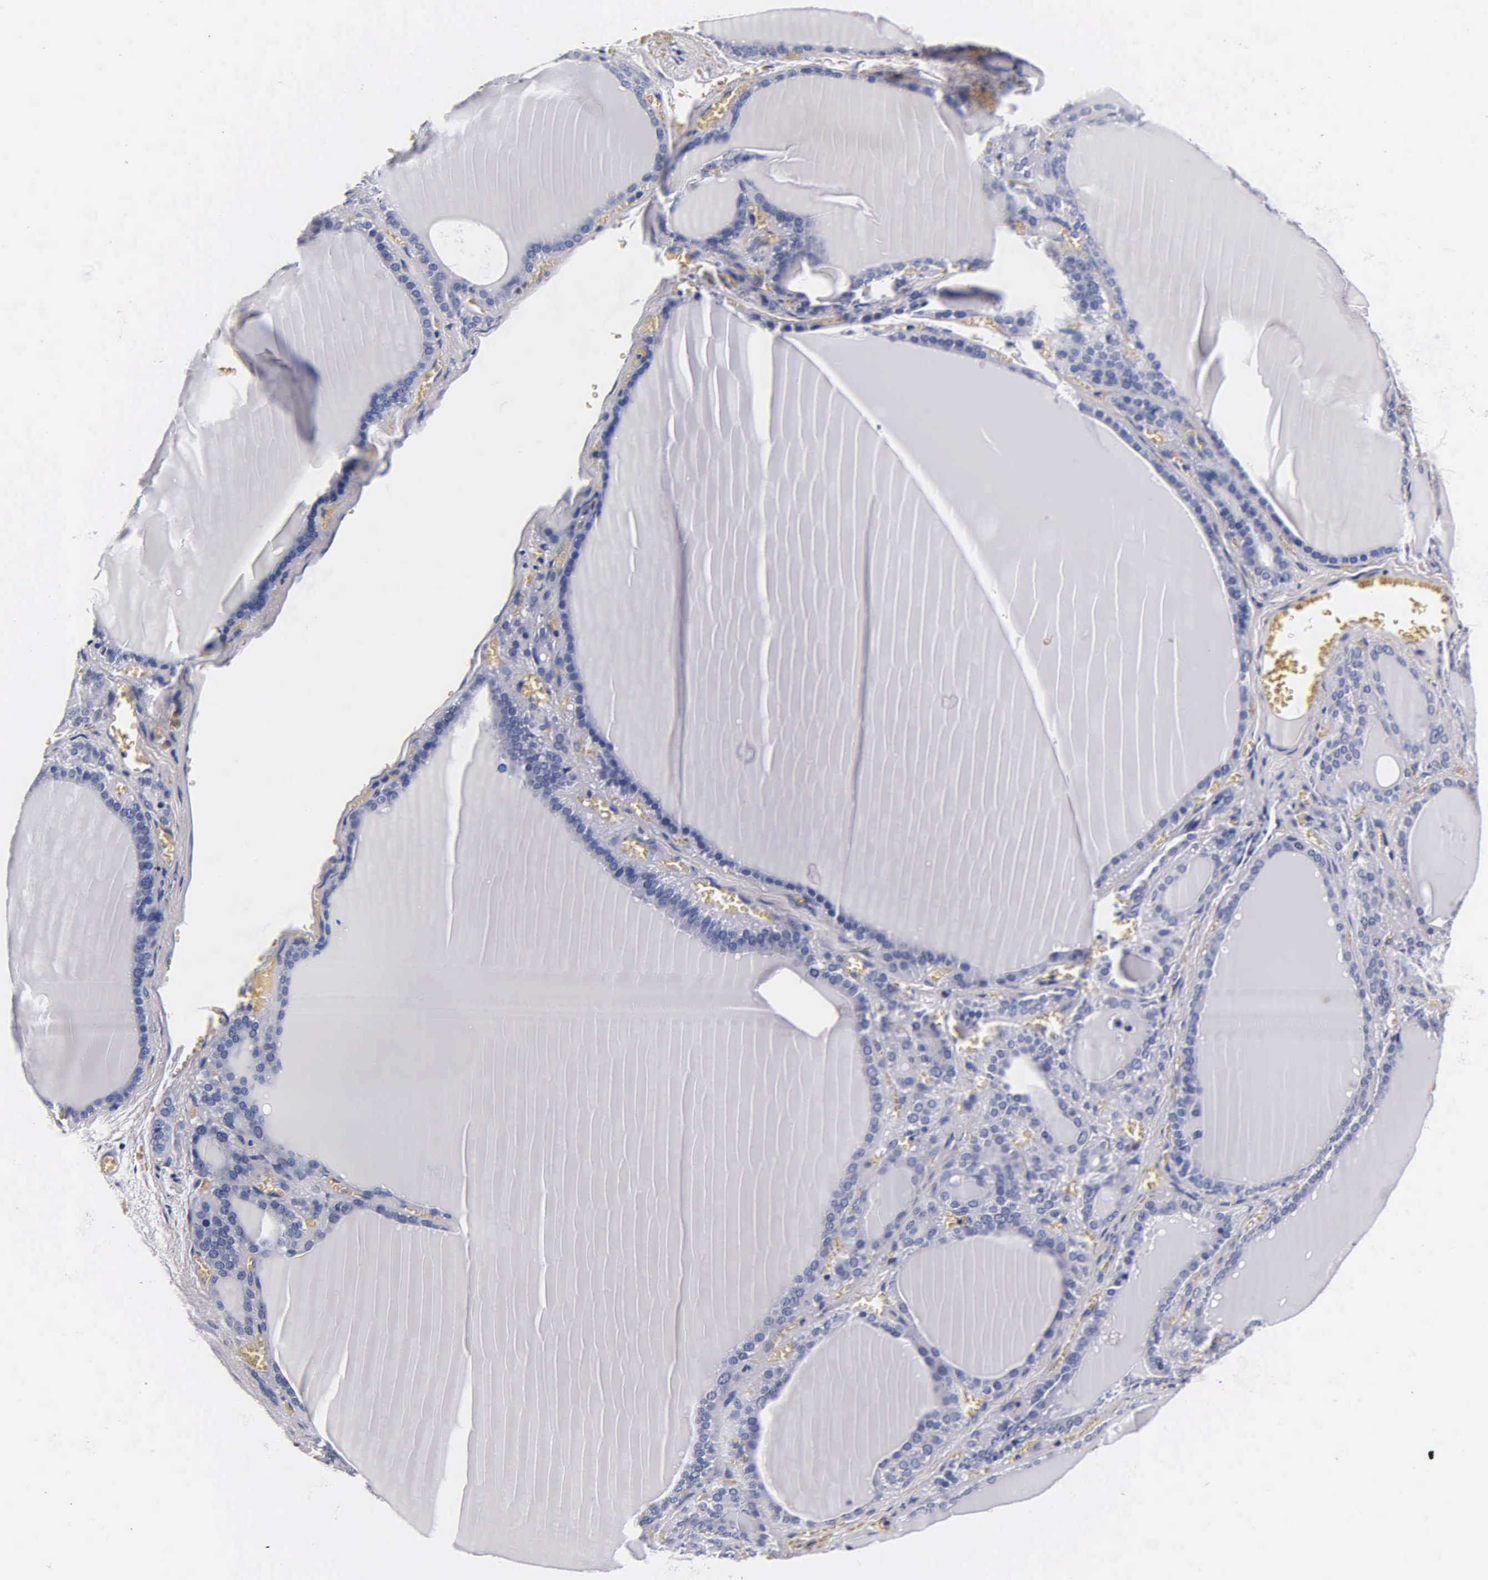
{"staining": {"intensity": "negative", "quantity": "none", "location": "none"}, "tissue": "thyroid gland", "cell_type": "Glandular cells", "image_type": "normal", "snomed": [{"axis": "morphology", "description": "Normal tissue, NOS"}, {"axis": "topography", "description": "Thyroid gland"}], "caption": "IHC histopathology image of benign human thyroid gland stained for a protein (brown), which exhibits no staining in glandular cells.", "gene": "MB", "patient": {"sex": "female", "age": 55}}